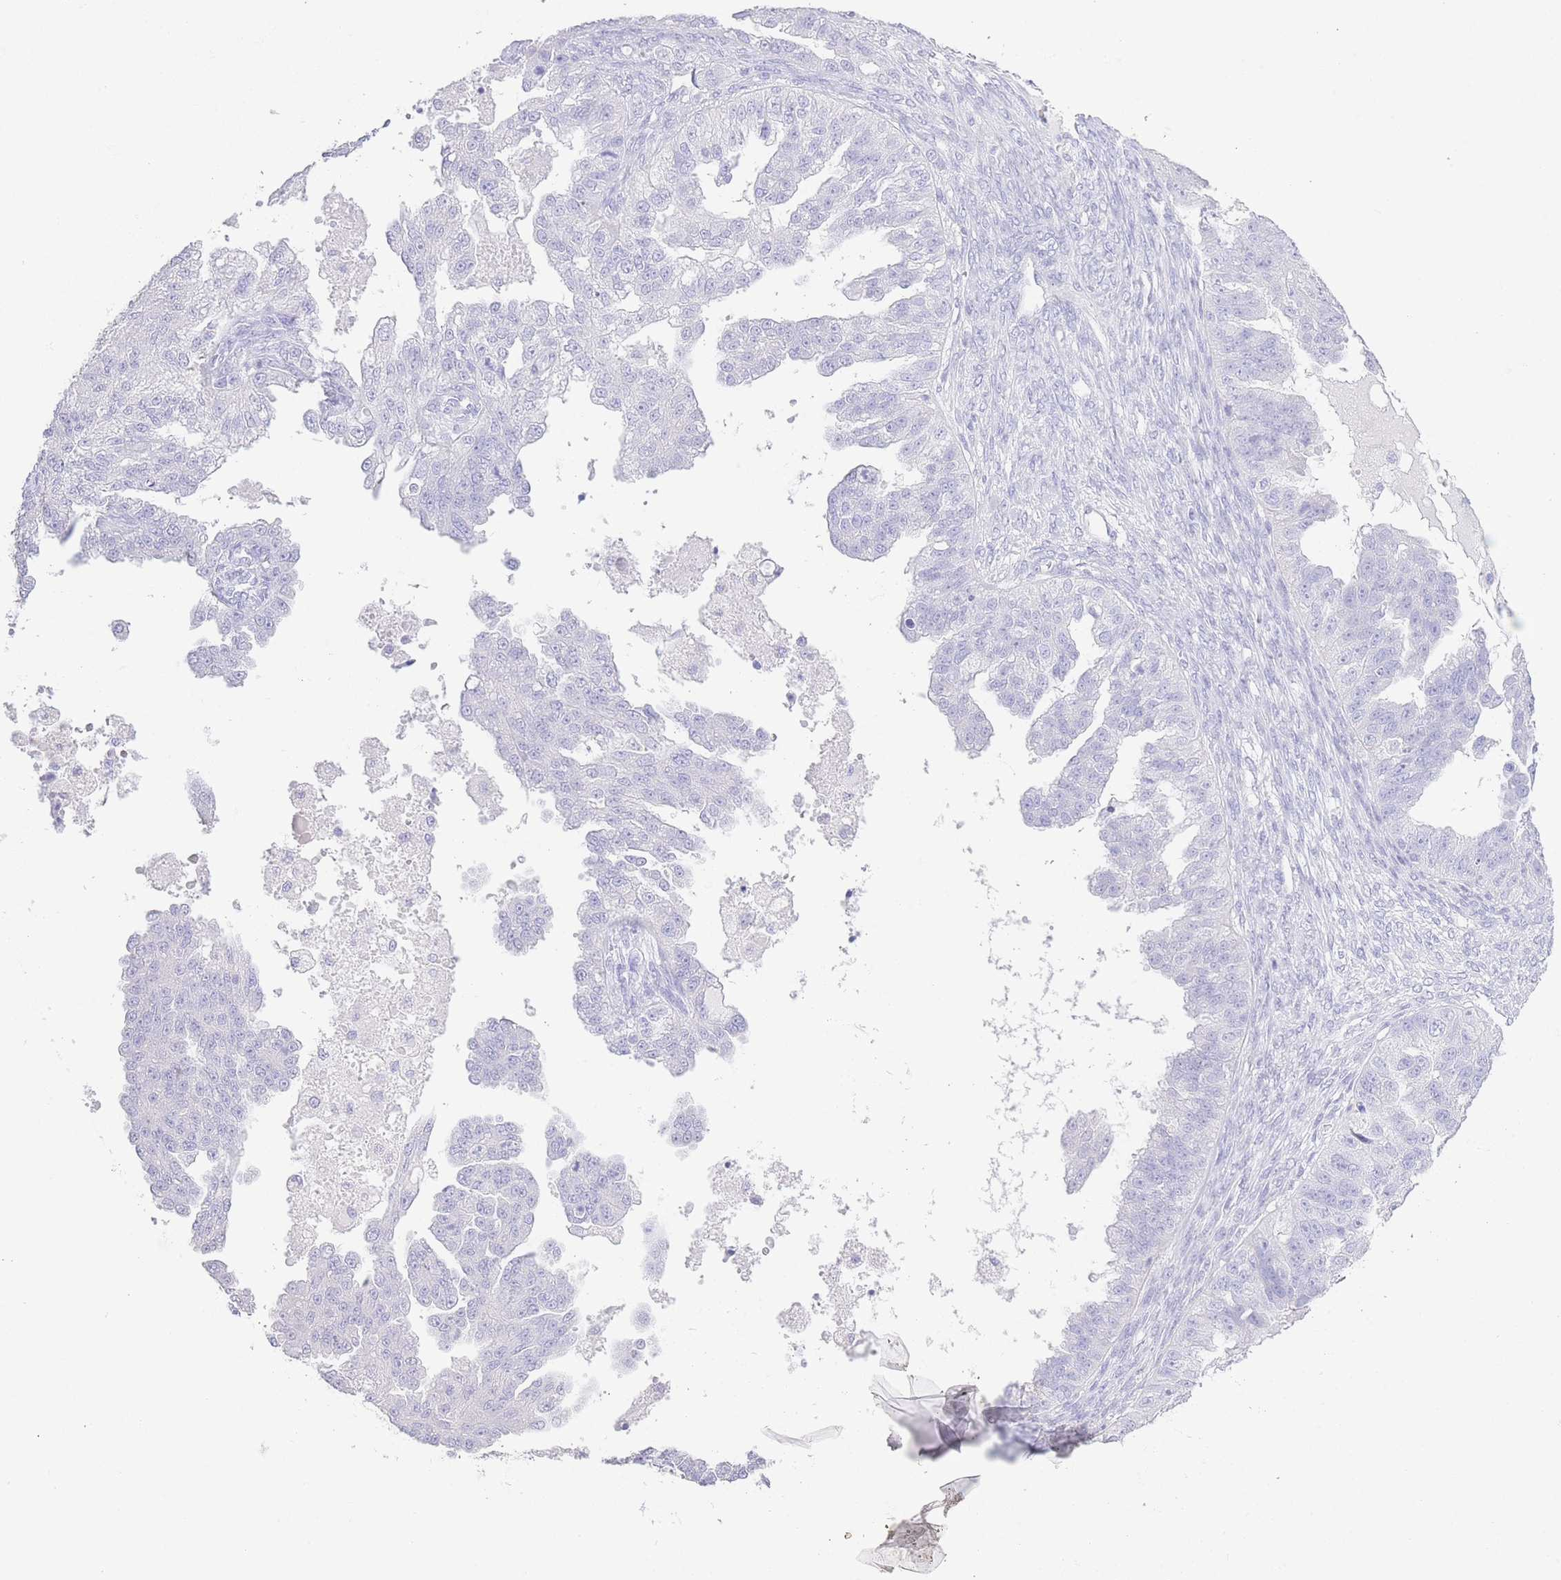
{"staining": {"intensity": "negative", "quantity": "none", "location": "none"}, "tissue": "ovarian cancer", "cell_type": "Tumor cells", "image_type": "cancer", "snomed": [{"axis": "morphology", "description": "Cystadenocarcinoma, serous, NOS"}, {"axis": "topography", "description": "Ovary"}], "caption": "This is an immunohistochemistry (IHC) photomicrograph of human ovarian cancer. There is no positivity in tumor cells.", "gene": "PKLR", "patient": {"sex": "female", "age": 58}}